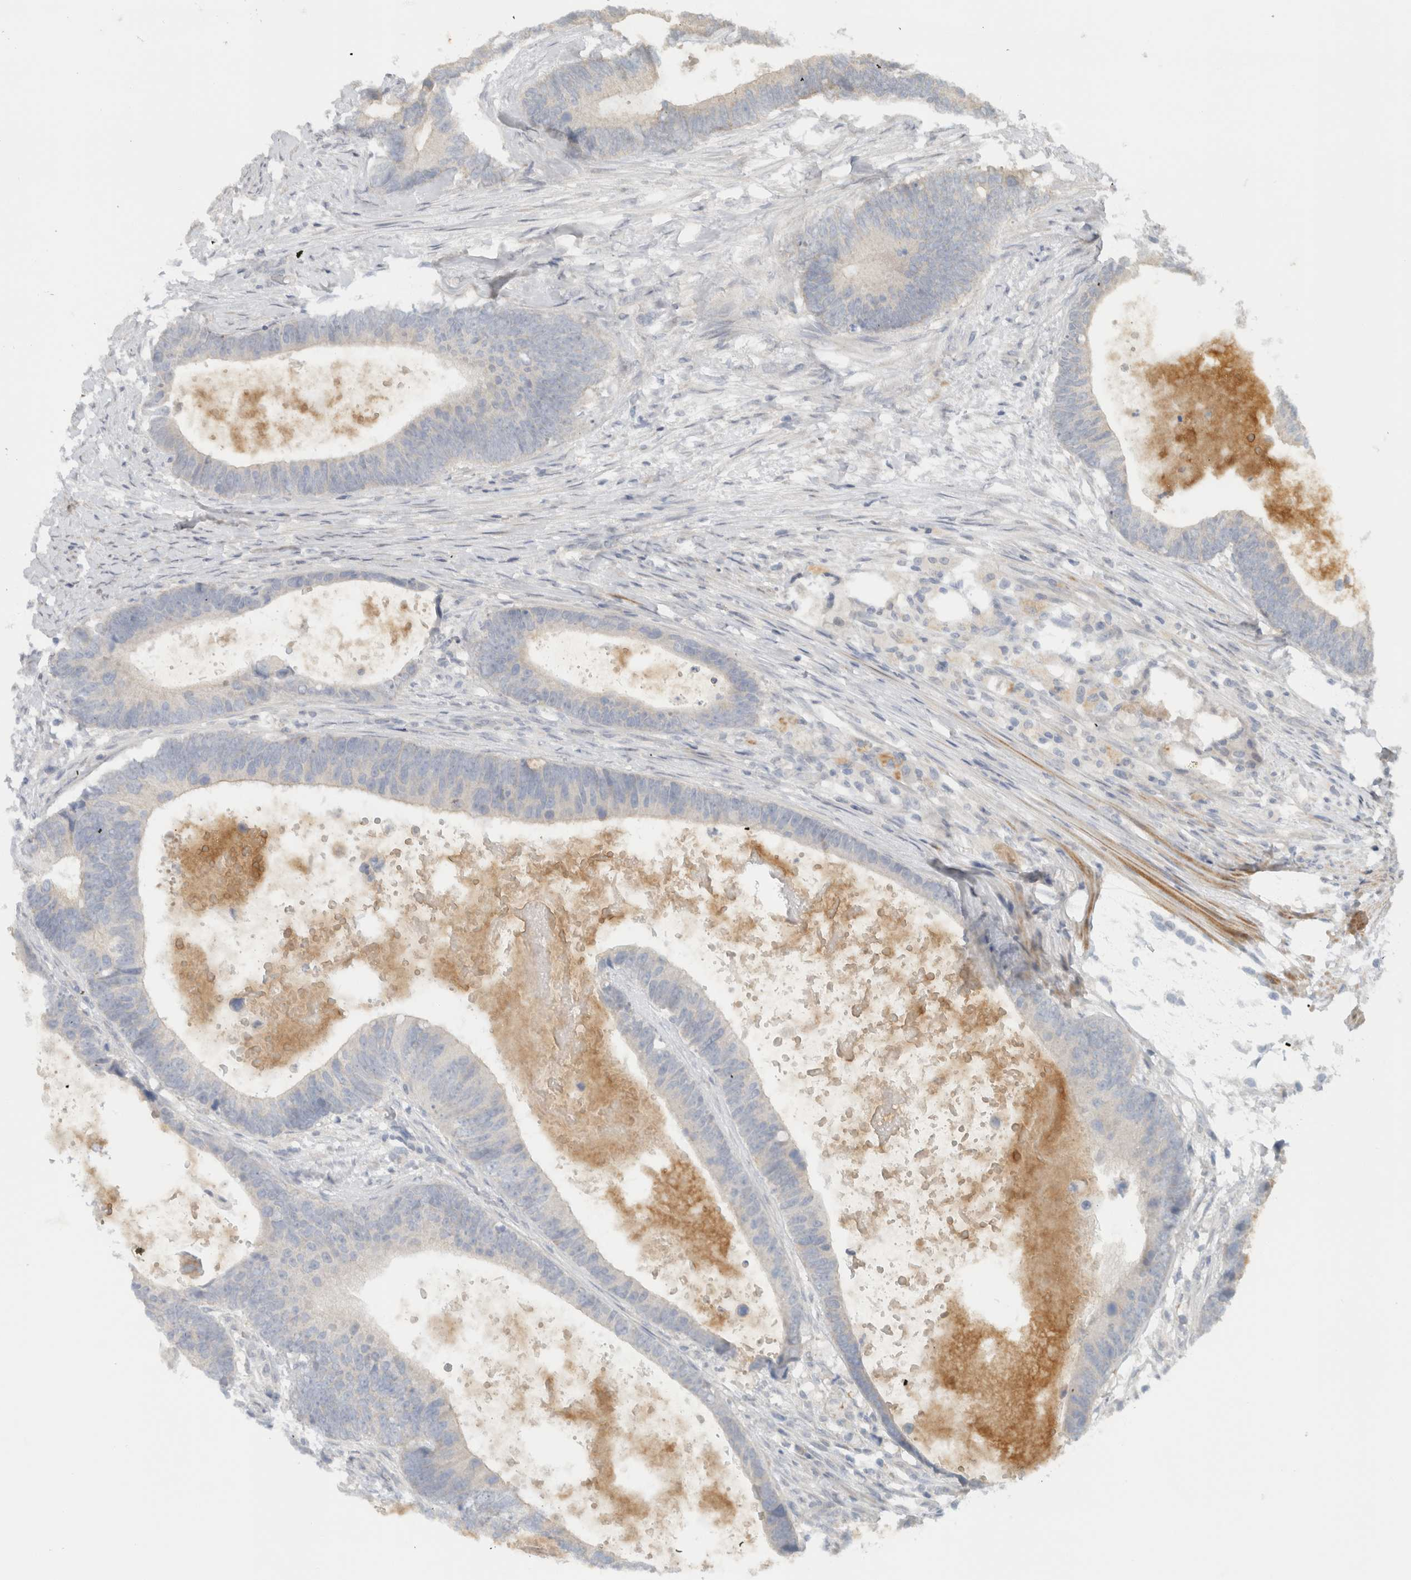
{"staining": {"intensity": "negative", "quantity": "none", "location": "none"}, "tissue": "colorectal cancer", "cell_type": "Tumor cells", "image_type": "cancer", "snomed": [{"axis": "morphology", "description": "Adenocarcinoma, NOS"}, {"axis": "topography", "description": "Colon"}], "caption": "High power microscopy photomicrograph of an immunohistochemistry histopathology image of adenocarcinoma (colorectal), revealing no significant positivity in tumor cells.", "gene": "ERCC6L2", "patient": {"sex": "male", "age": 56}}